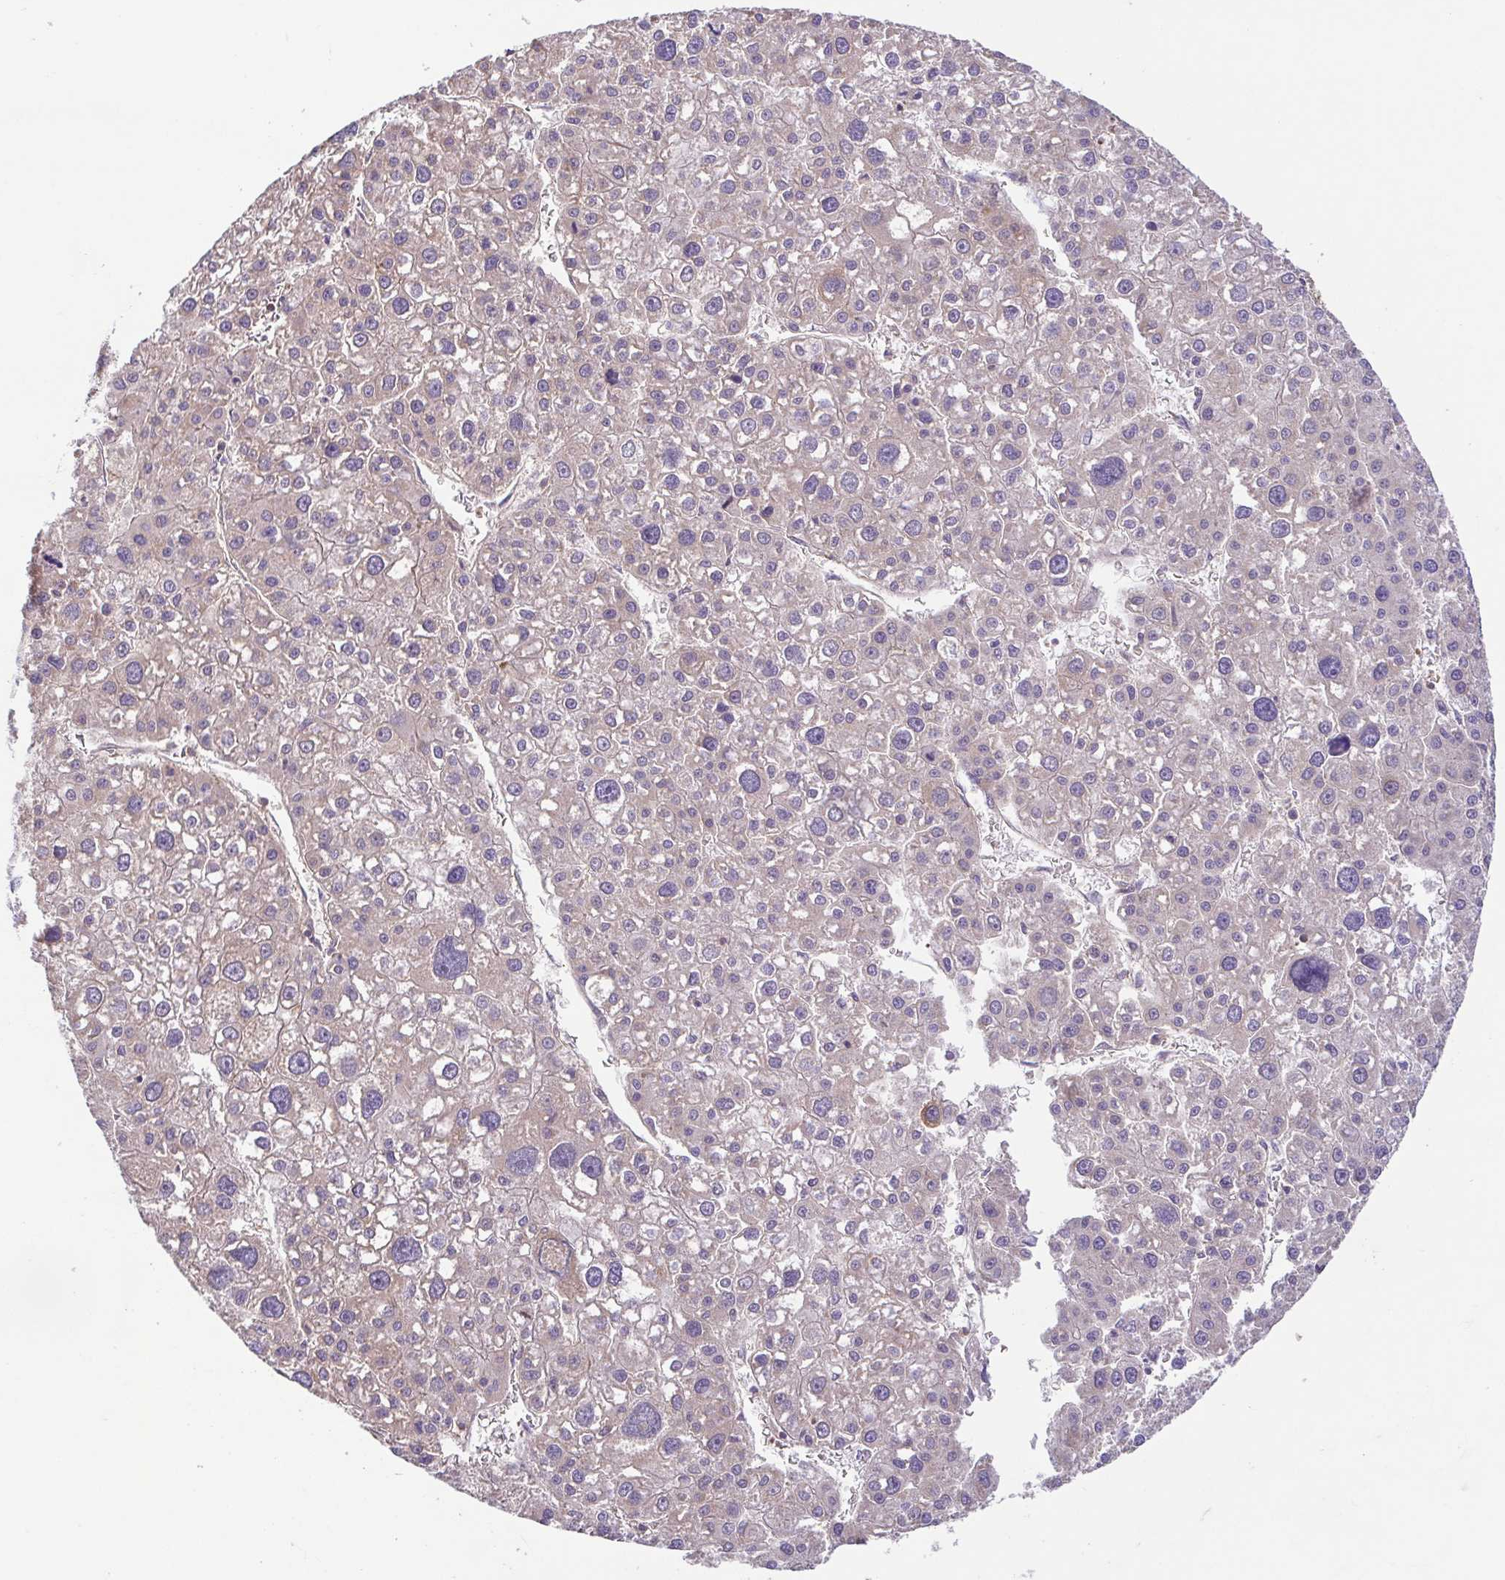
{"staining": {"intensity": "weak", "quantity": "<25%", "location": "cytoplasmic/membranous"}, "tissue": "liver cancer", "cell_type": "Tumor cells", "image_type": "cancer", "snomed": [{"axis": "morphology", "description": "Carcinoma, Hepatocellular, NOS"}, {"axis": "topography", "description": "Liver"}], "caption": "This is an immunohistochemistry (IHC) micrograph of hepatocellular carcinoma (liver). There is no positivity in tumor cells.", "gene": "IDE", "patient": {"sex": "male", "age": 73}}